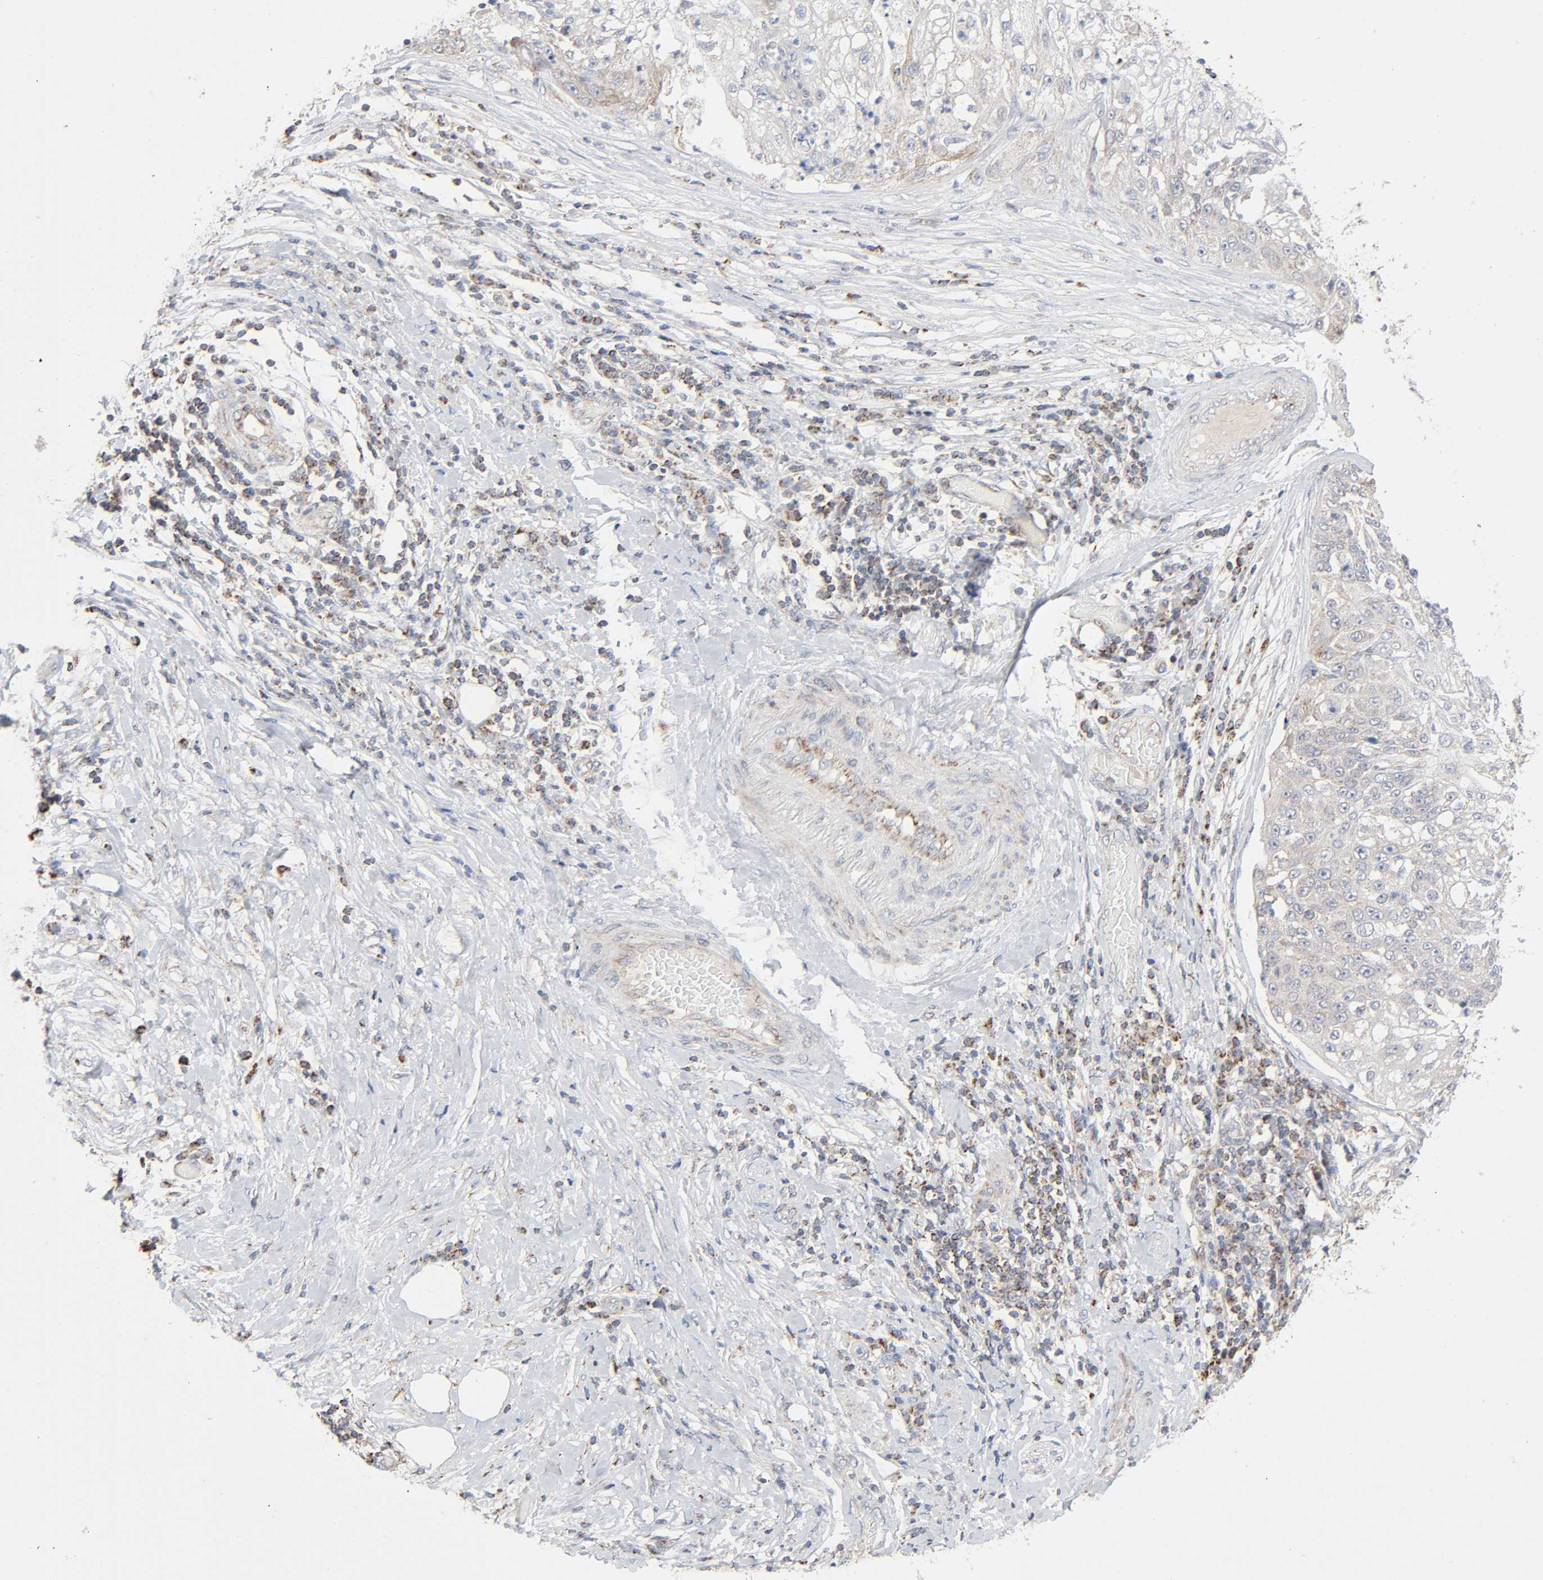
{"staining": {"intensity": "weak", "quantity": "25%-75%", "location": "cytoplasmic/membranous"}, "tissue": "lung cancer", "cell_type": "Tumor cells", "image_type": "cancer", "snomed": [{"axis": "morphology", "description": "Inflammation, NOS"}, {"axis": "morphology", "description": "Squamous cell carcinoma, NOS"}, {"axis": "topography", "description": "Lymph node"}, {"axis": "topography", "description": "Soft tissue"}, {"axis": "topography", "description": "Lung"}], "caption": "The immunohistochemical stain labels weak cytoplasmic/membranous expression in tumor cells of lung cancer (squamous cell carcinoma) tissue.", "gene": "SYT16", "patient": {"sex": "male", "age": 66}}